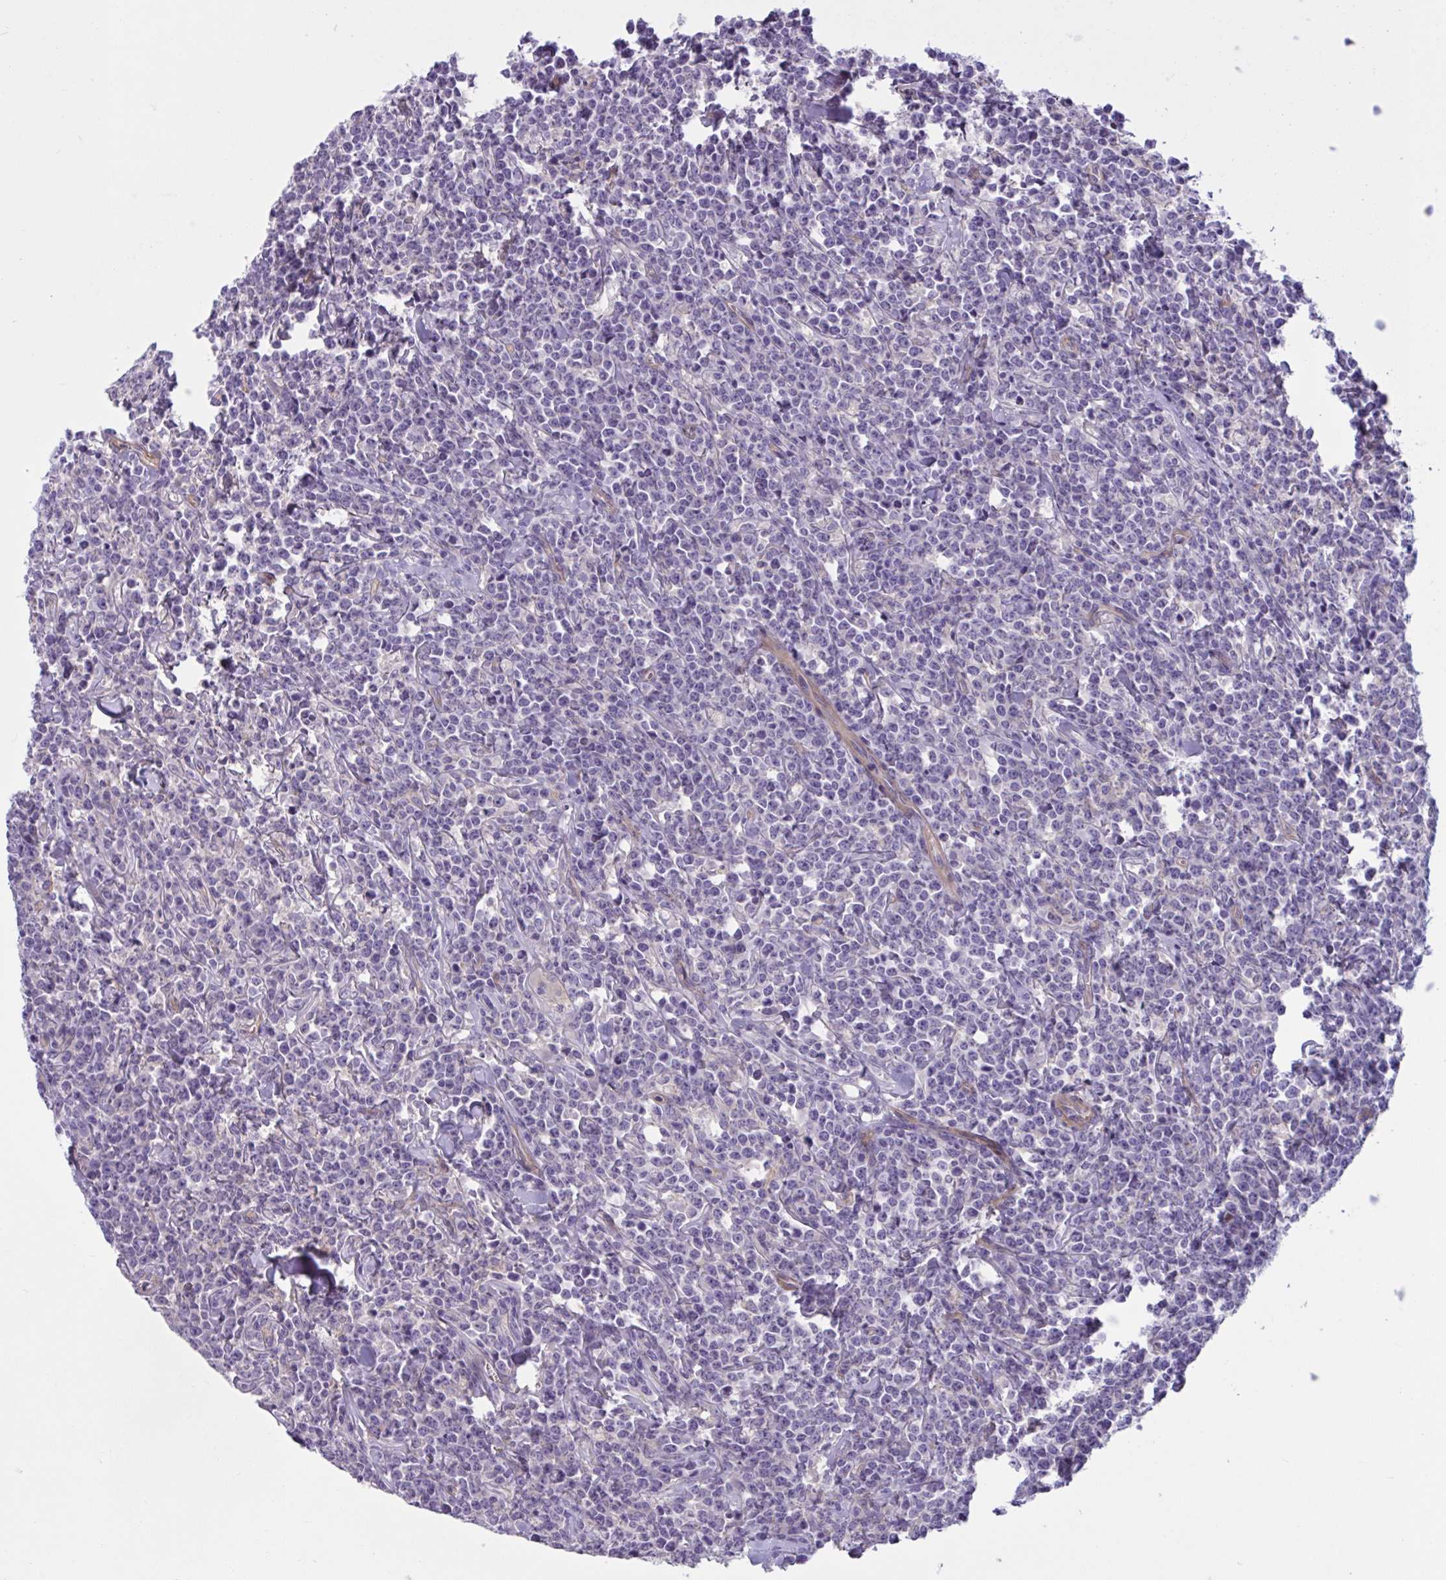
{"staining": {"intensity": "negative", "quantity": "none", "location": "none"}, "tissue": "lymphoma", "cell_type": "Tumor cells", "image_type": "cancer", "snomed": [{"axis": "morphology", "description": "Malignant lymphoma, non-Hodgkin's type, High grade"}, {"axis": "topography", "description": "Small intestine"}], "caption": "Immunohistochemical staining of malignant lymphoma, non-Hodgkin's type (high-grade) reveals no significant positivity in tumor cells. (IHC, brightfield microscopy, high magnification).", "gene": "TTC7B", "patient": {"sex": "female", "age": 56}}